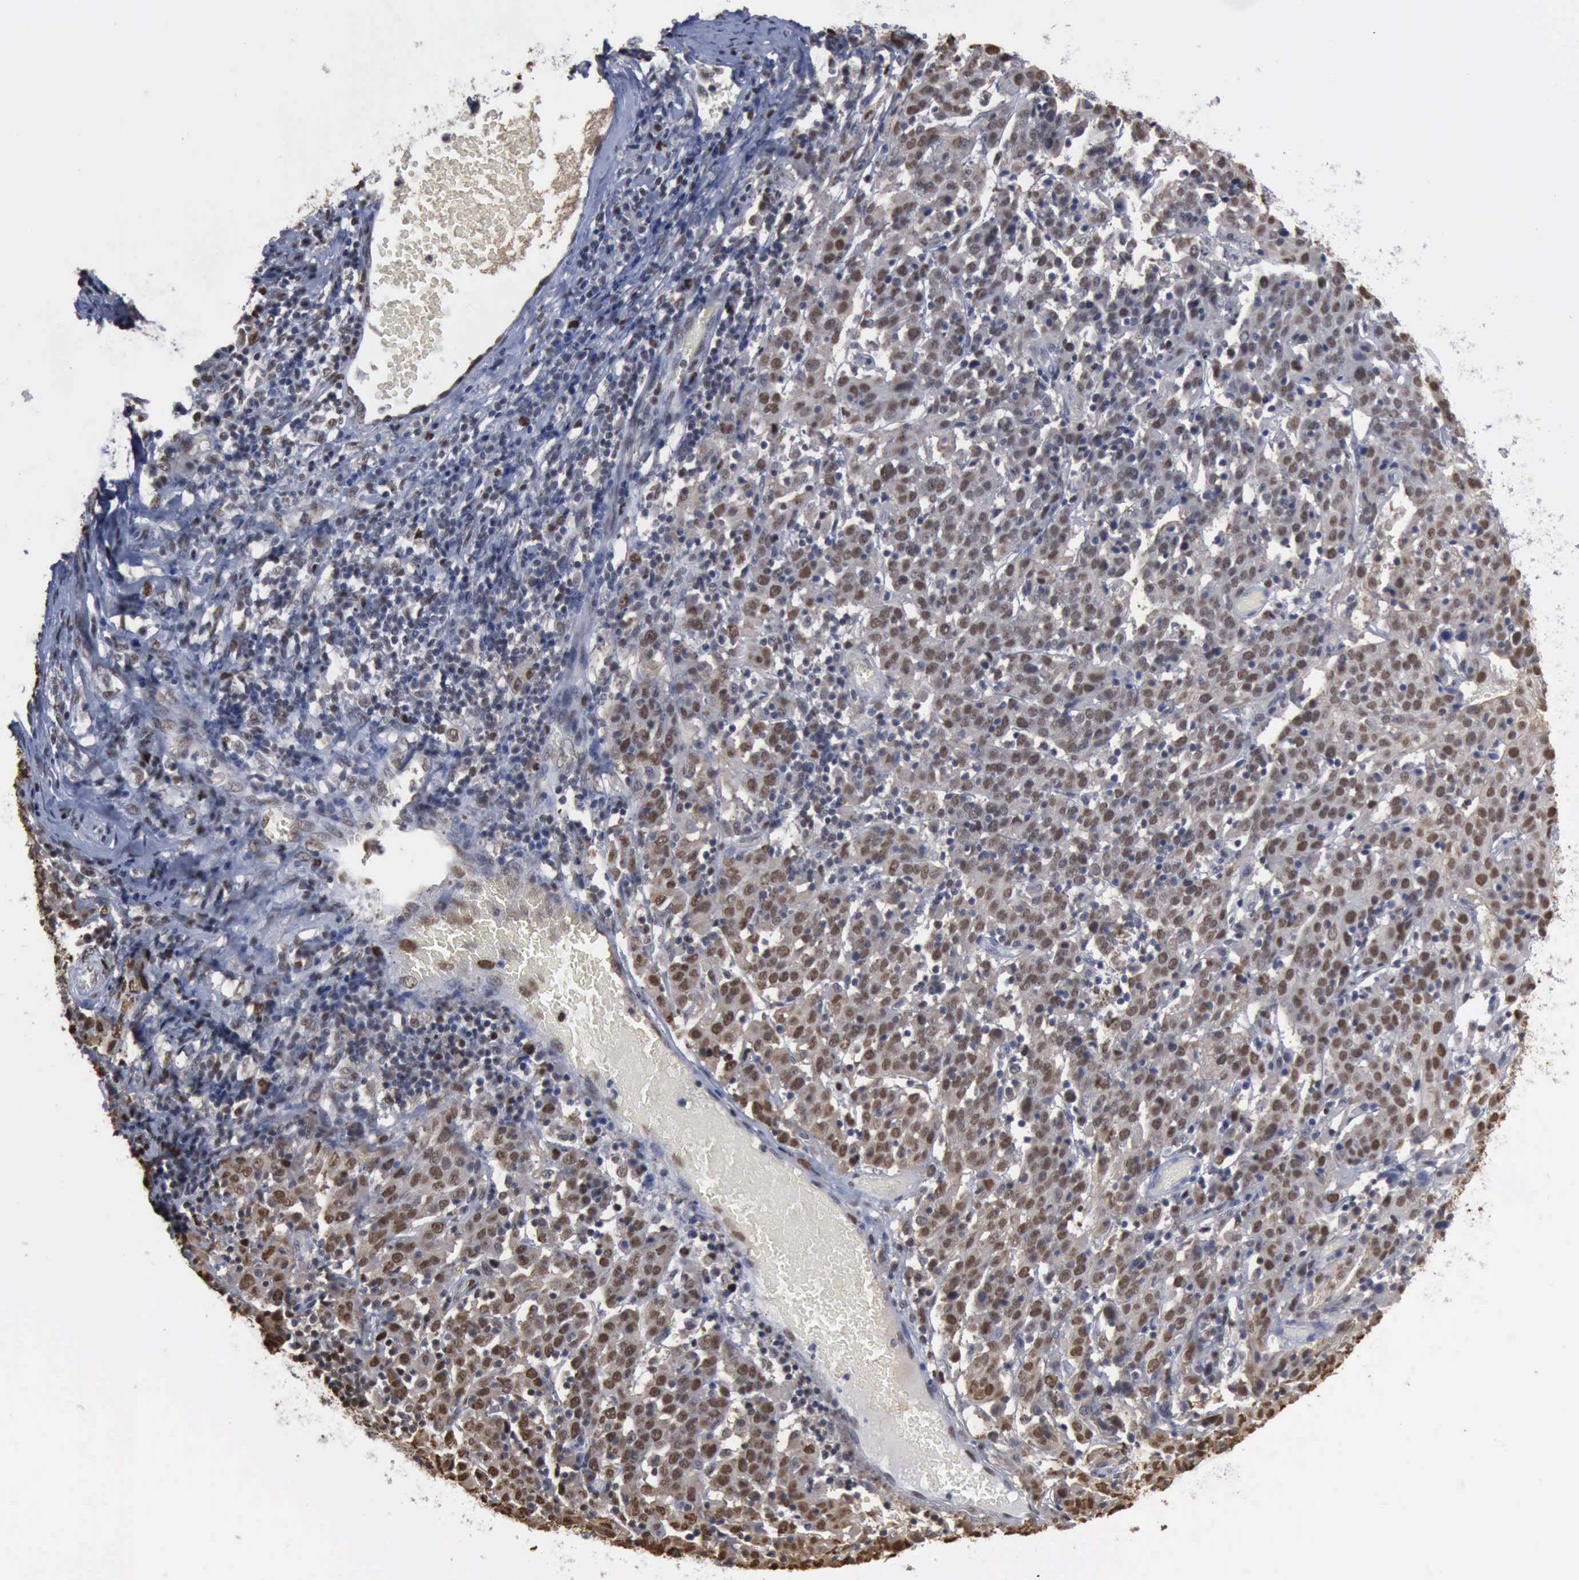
{"staining": {"intensity": "moderate", "quantity": ">75%", "location": "nuclear"}, "tissue": "cervical cancer", "cell_type": "Tumor cells", "image_type": "cancer", "snomed": [{"axis": "morphology", "description": "Normal tissue, NOS"}, {"axis": "morphology", "description": "Squamous cell carcinoma, NOS"}, {"axis": "topography", "description": "Cervix"}], "caption": "DAB (3,3'-diaminobenzidine) immunohistochemical staining of cervical squamous cell carcinoma exhibits moderate nuclear protein positivity in approximately >75% of tumor cells. The staining is performed using DAB (3,3'-diaminobenzidine) brown chromogen to label protein expression. The nuclei are counter-stained blue using hematoxylin.", "gene": "PCNA", "patient": {"sex": "female", "age": 67}}